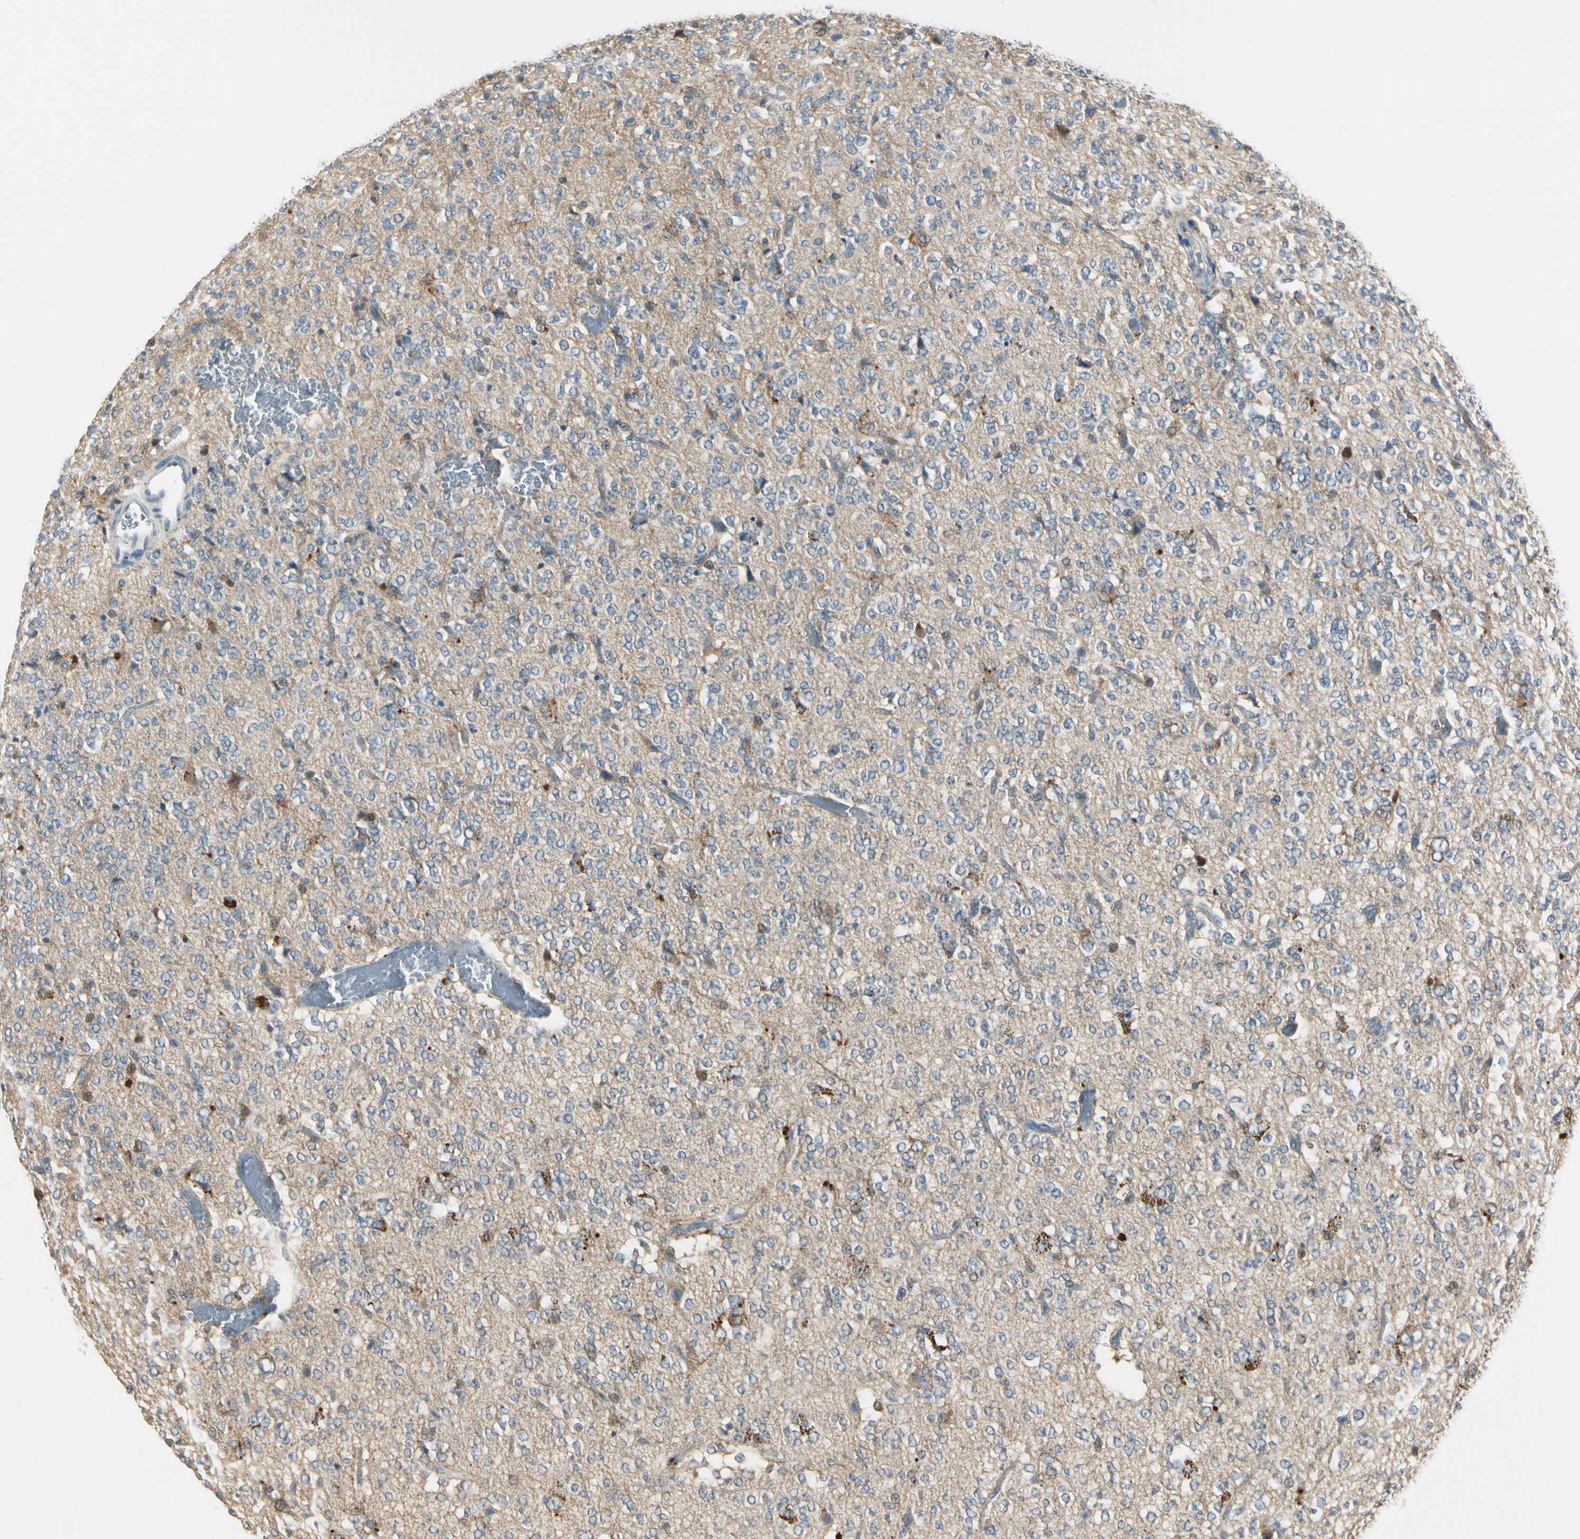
{"staining": {"intensity": "negative", "quantity": "none", "location": "none"}, "tissue": "glioma", "cell_type": "Tumor cells", "image_type": "cancer", "snomed": [{"axis": "morphology", "description": "Glioma, malignant, Low grade"}, {"axis": "topography", "description": "Brain"}], "caption": "DAB immunohistochemical staining of human glioma exhibits no significant staining in tumor cells.", "gene": "PEBP1", "patient": {"sex": "male", "age": 38}}